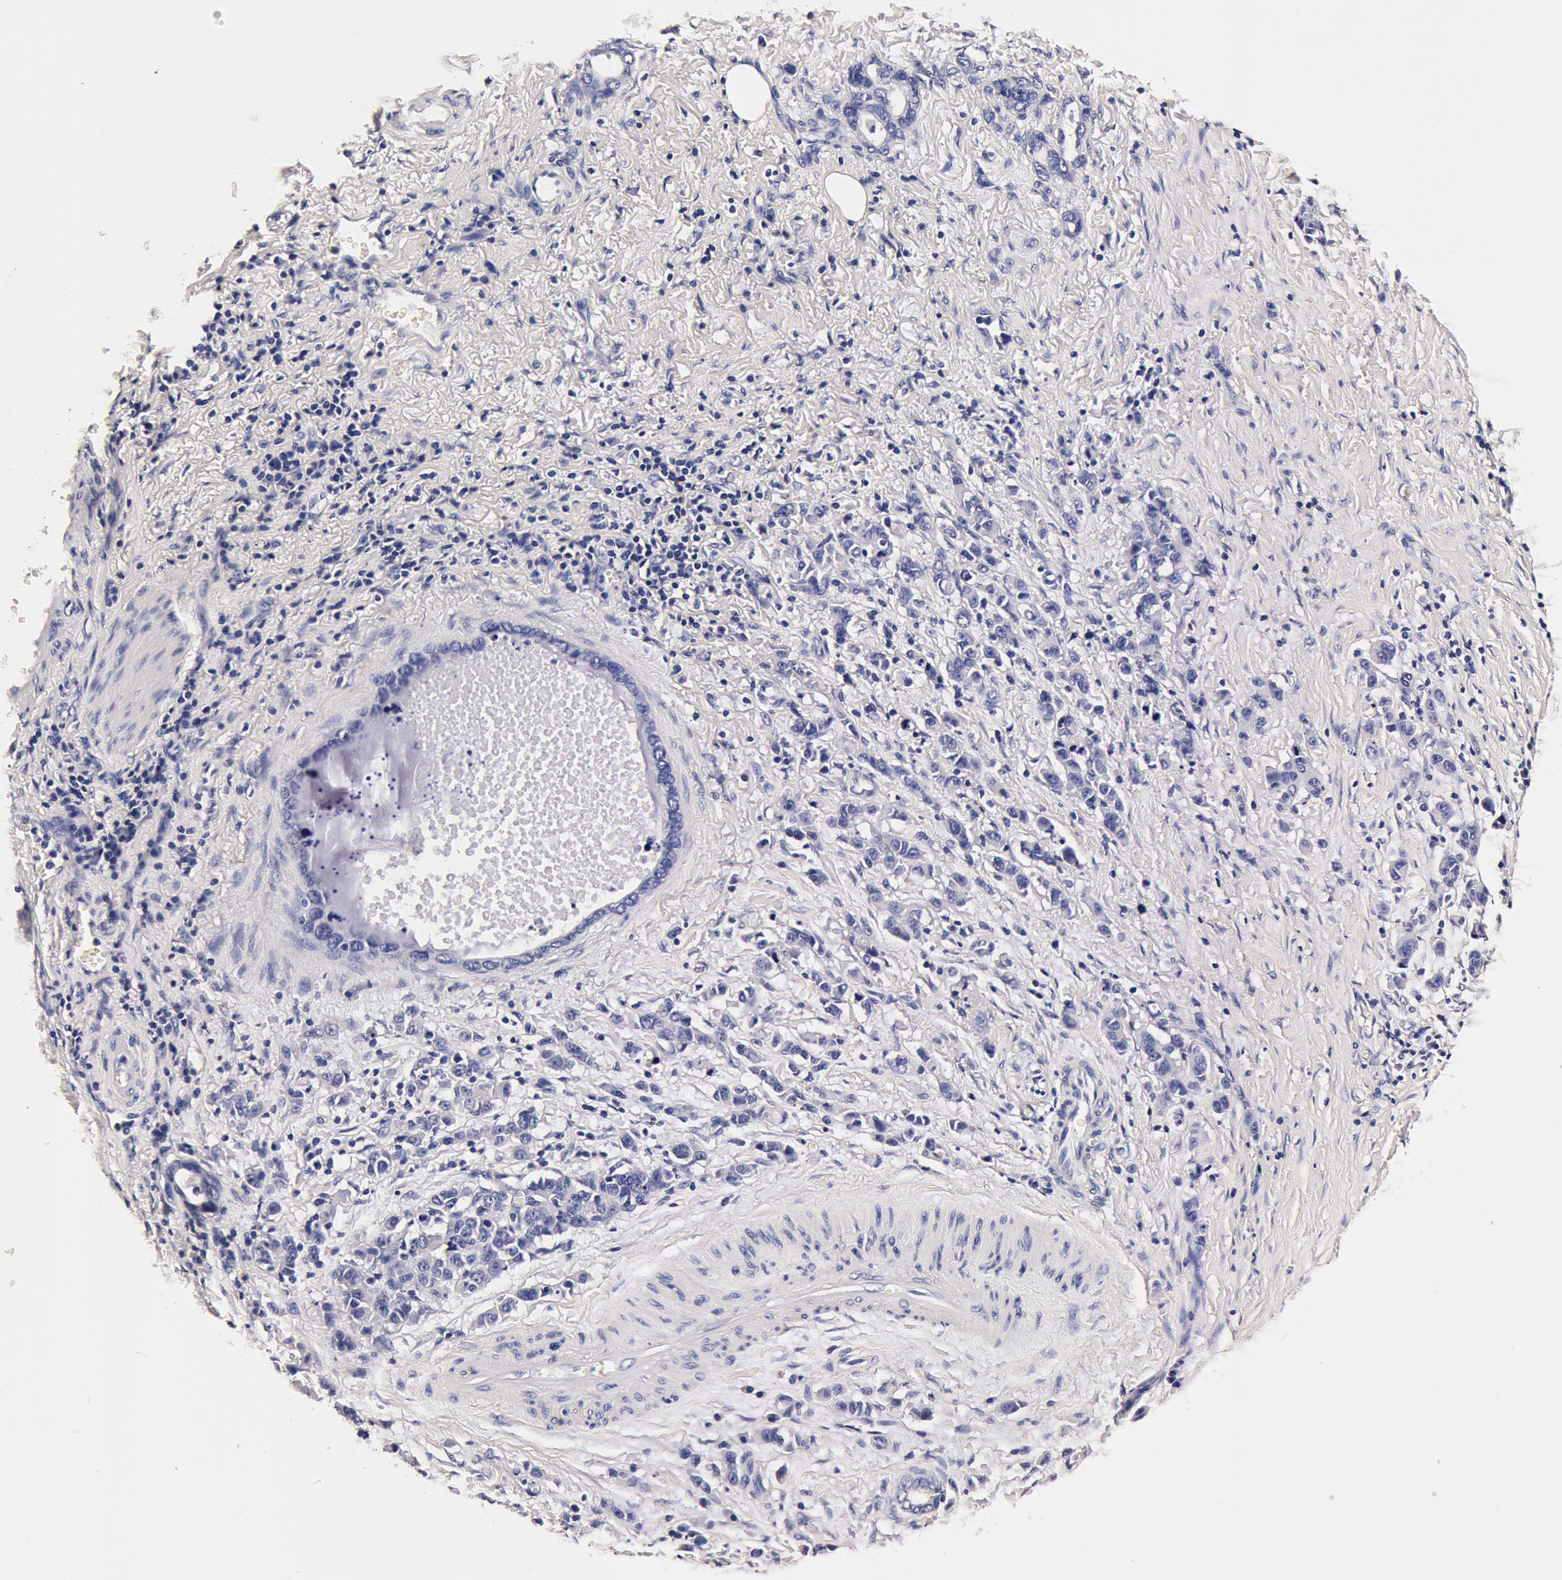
{"staining": {"intensity": "negative", "quantity": "none", "location": "none"}, "tissue": "stomach cancer", "cell_type": "Tumor cells", "image_type": "cancer", "snomed": [{"axis": "morphology", "description": "Adenocarcinoma, NOS"}, {"axis": "topography", "description": "Stomach"}], "caption": "Immunohistochemical staining of human adenocarcinoma (stomach) shows no significant staining in tumor cells.", "gene": "CCDC22", "patient": {"sex": "male", "age": 78}}